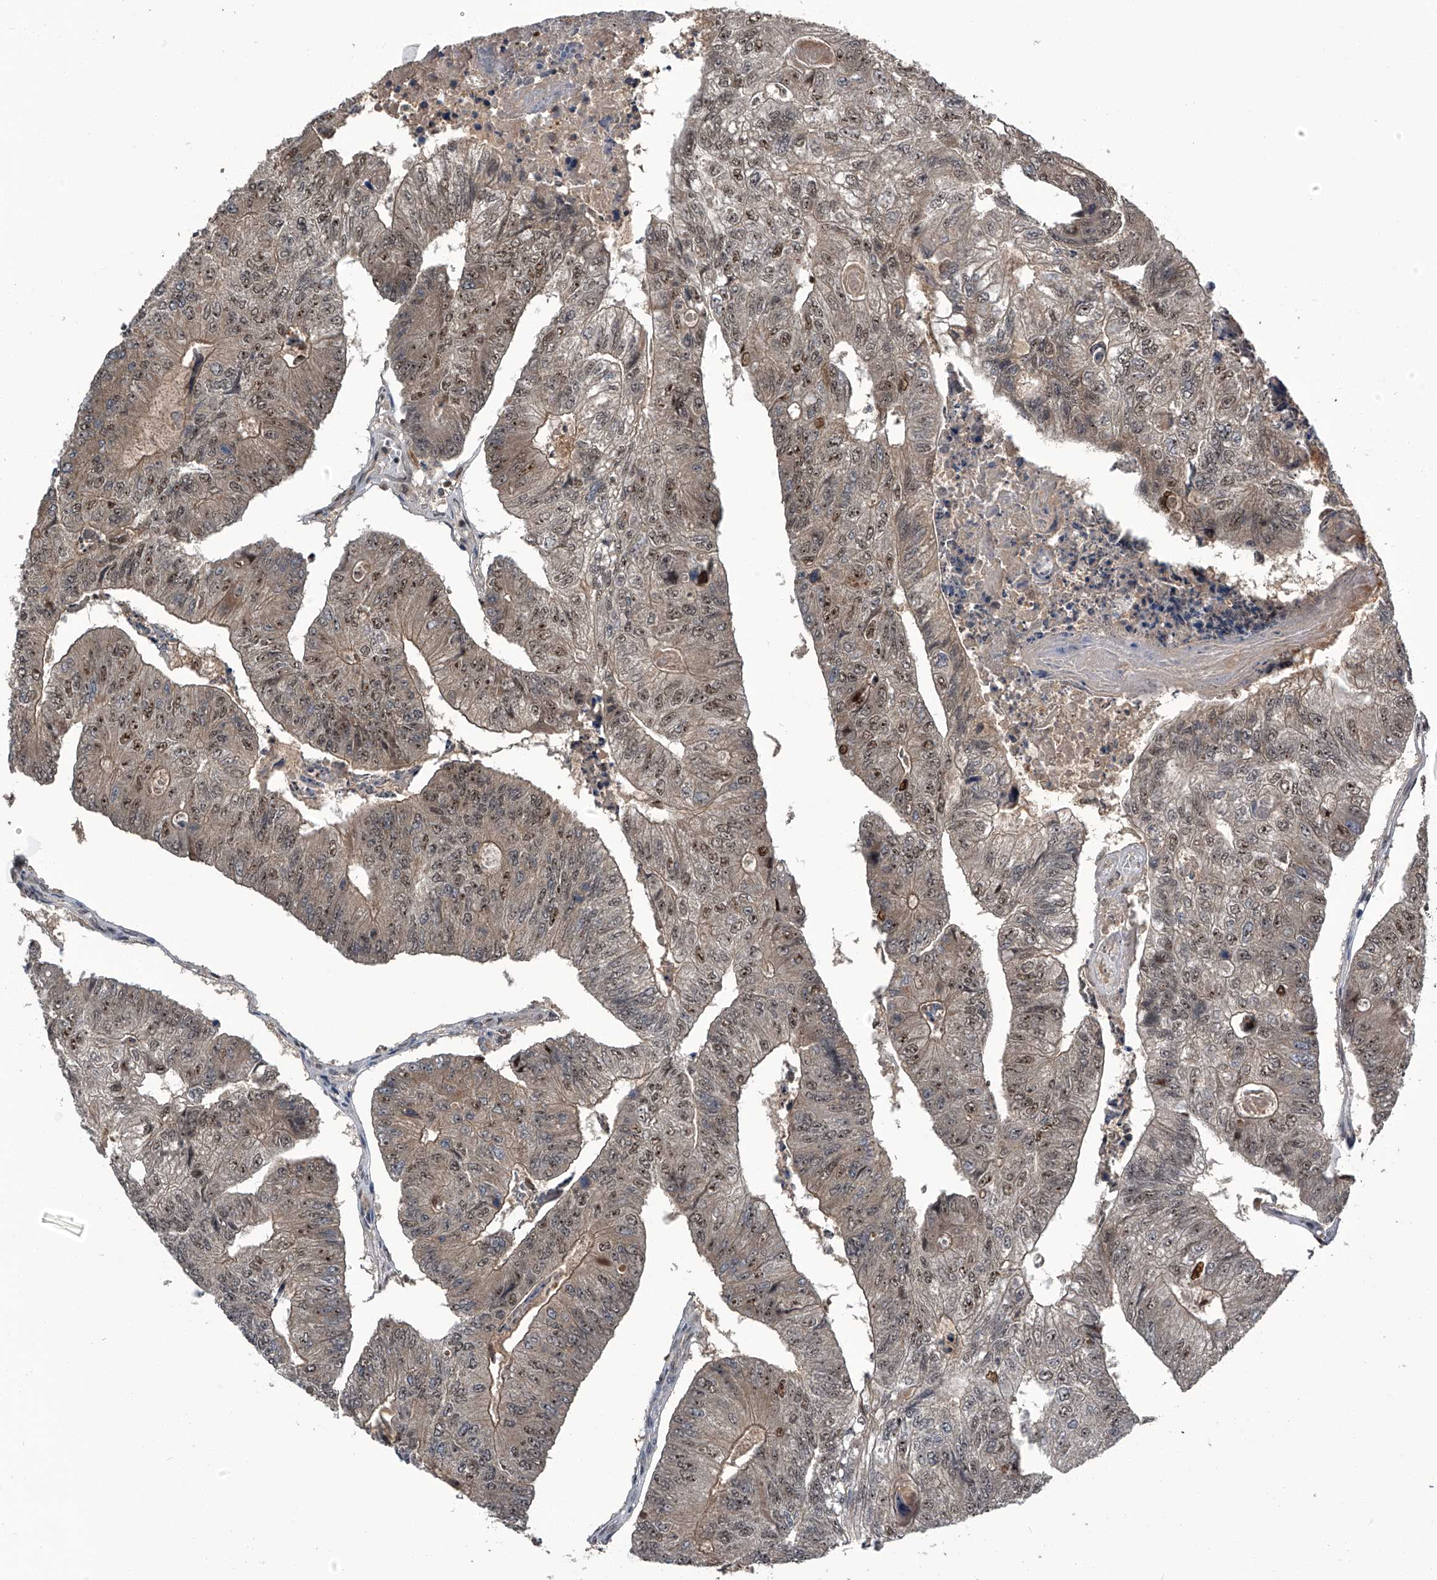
{"staining": {"intensity": "weak", "quantity": "25%-75%", "location": "cytoplasmic/membranous,nuclear"}, "tissue": "colorectal cancer", "cell_type": "Tumor cells", "image_type": "cancer", "snomed": [{"axis": "morphology", "description": "Adenocarcinoma, NOS"}, {"axis": "topography", "description": "Colon"}], "caption": "This photomicrograph demonstrates colorectal cancer (adenocarcinoma) stained with IHC to label a protein in brown. The cytoplasmic/membranous and nuclear of tumor cells show weak positivity for the protein. Nuclei are counter-stained blue.", "gene": "SLC12A8", "patient": {"sex": "female", "age": 67}}